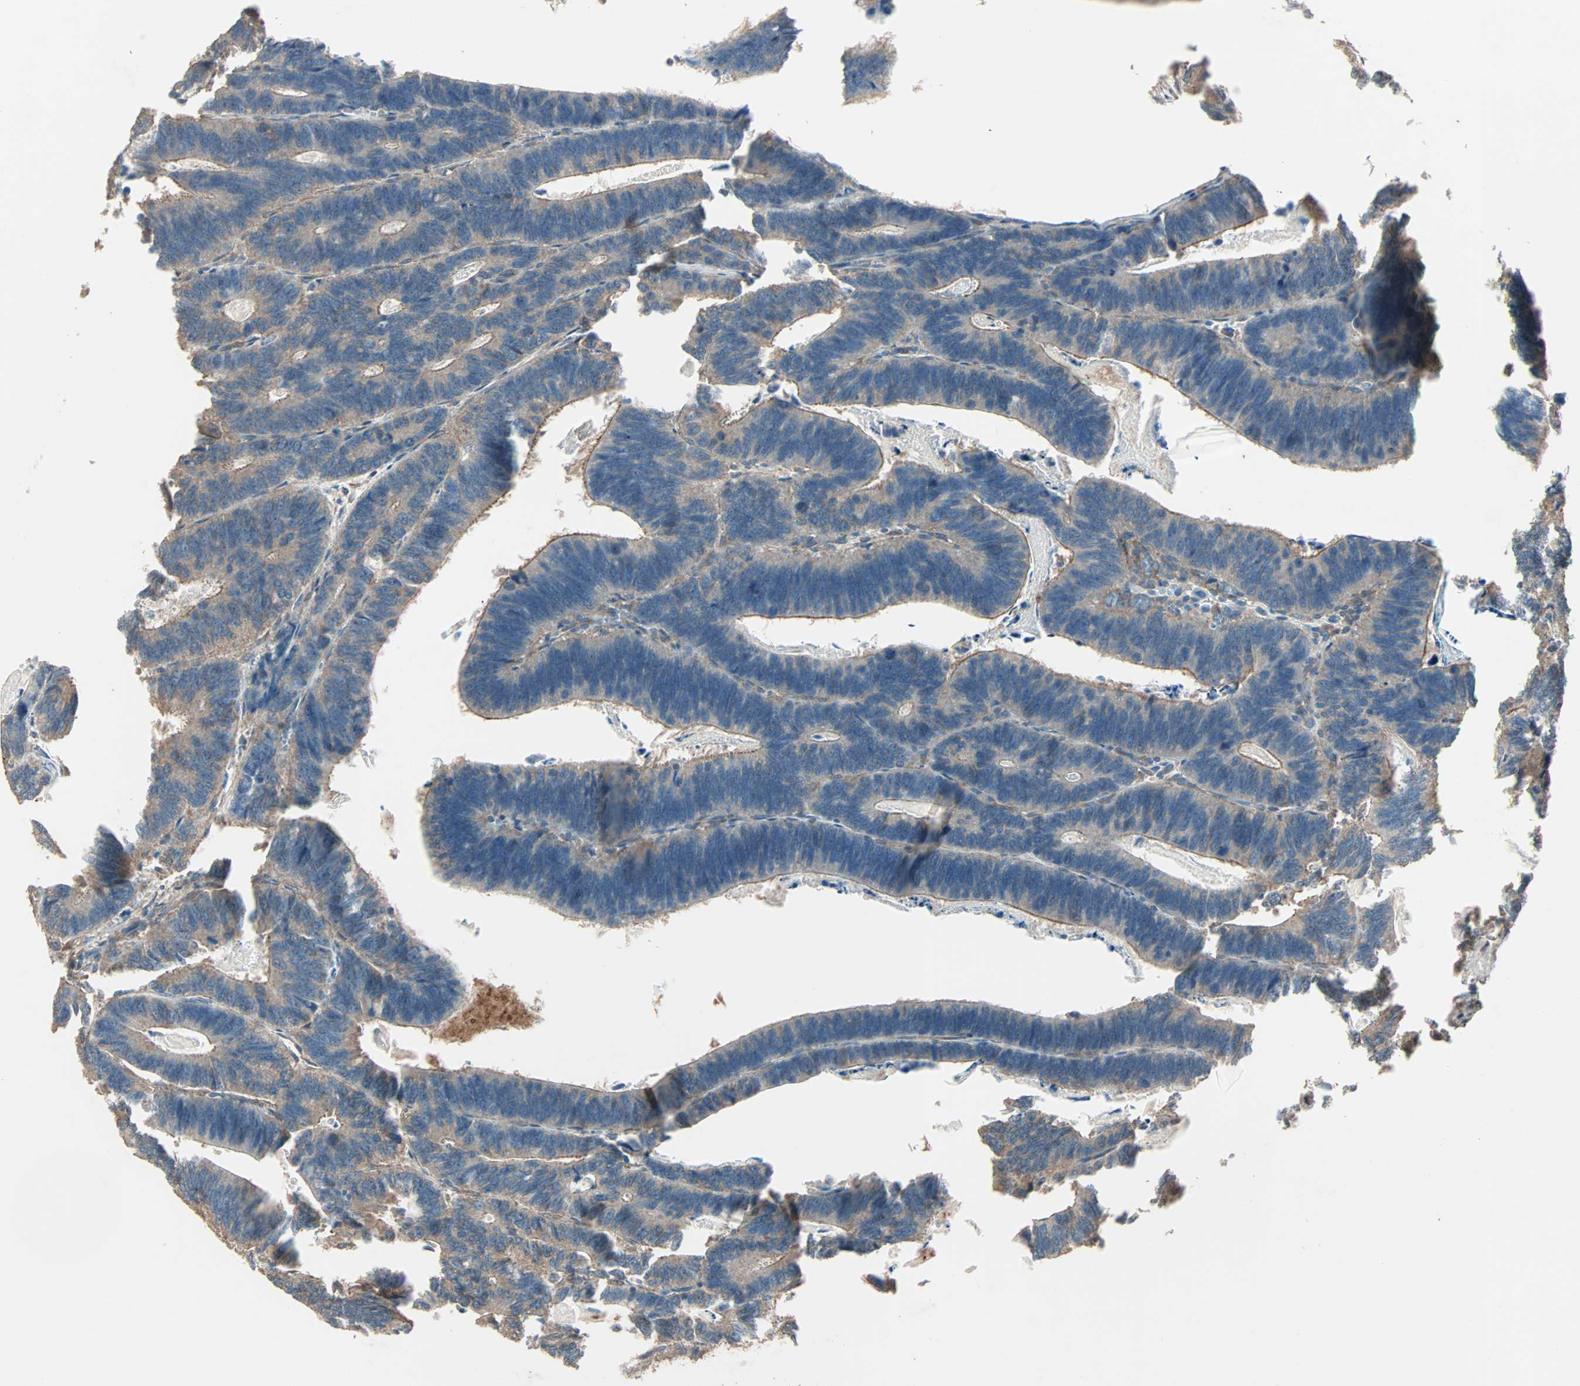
{"staining": {"intensity": "weak", "quantity": ">75%", "location": "cytoplasmic/membranous"}, "tissue": "colorectal cancer", "cell_type": "Tumor cells", "image_type": "cancer", "snomed": [{"axis": "morphology", "description": "Adenocarcinoma, NOS"}, {"axis": "topography", "description": "Colon"}], "caption": "Immunohistochemistry staining of colorectal cancer (adenocarcinoma), which demonstrates low levels of weak cytoplasmic/membranous positivity in approximately >75% of tumor cells indicating weak cytoplasmic/membranous protein expression. The staining was performed using DAB (brown) for protein detection and nuclei were counterstained in hematoxylin (blue).", "gene": "GCK", "patient": {"sex": "male", "age": 72}}